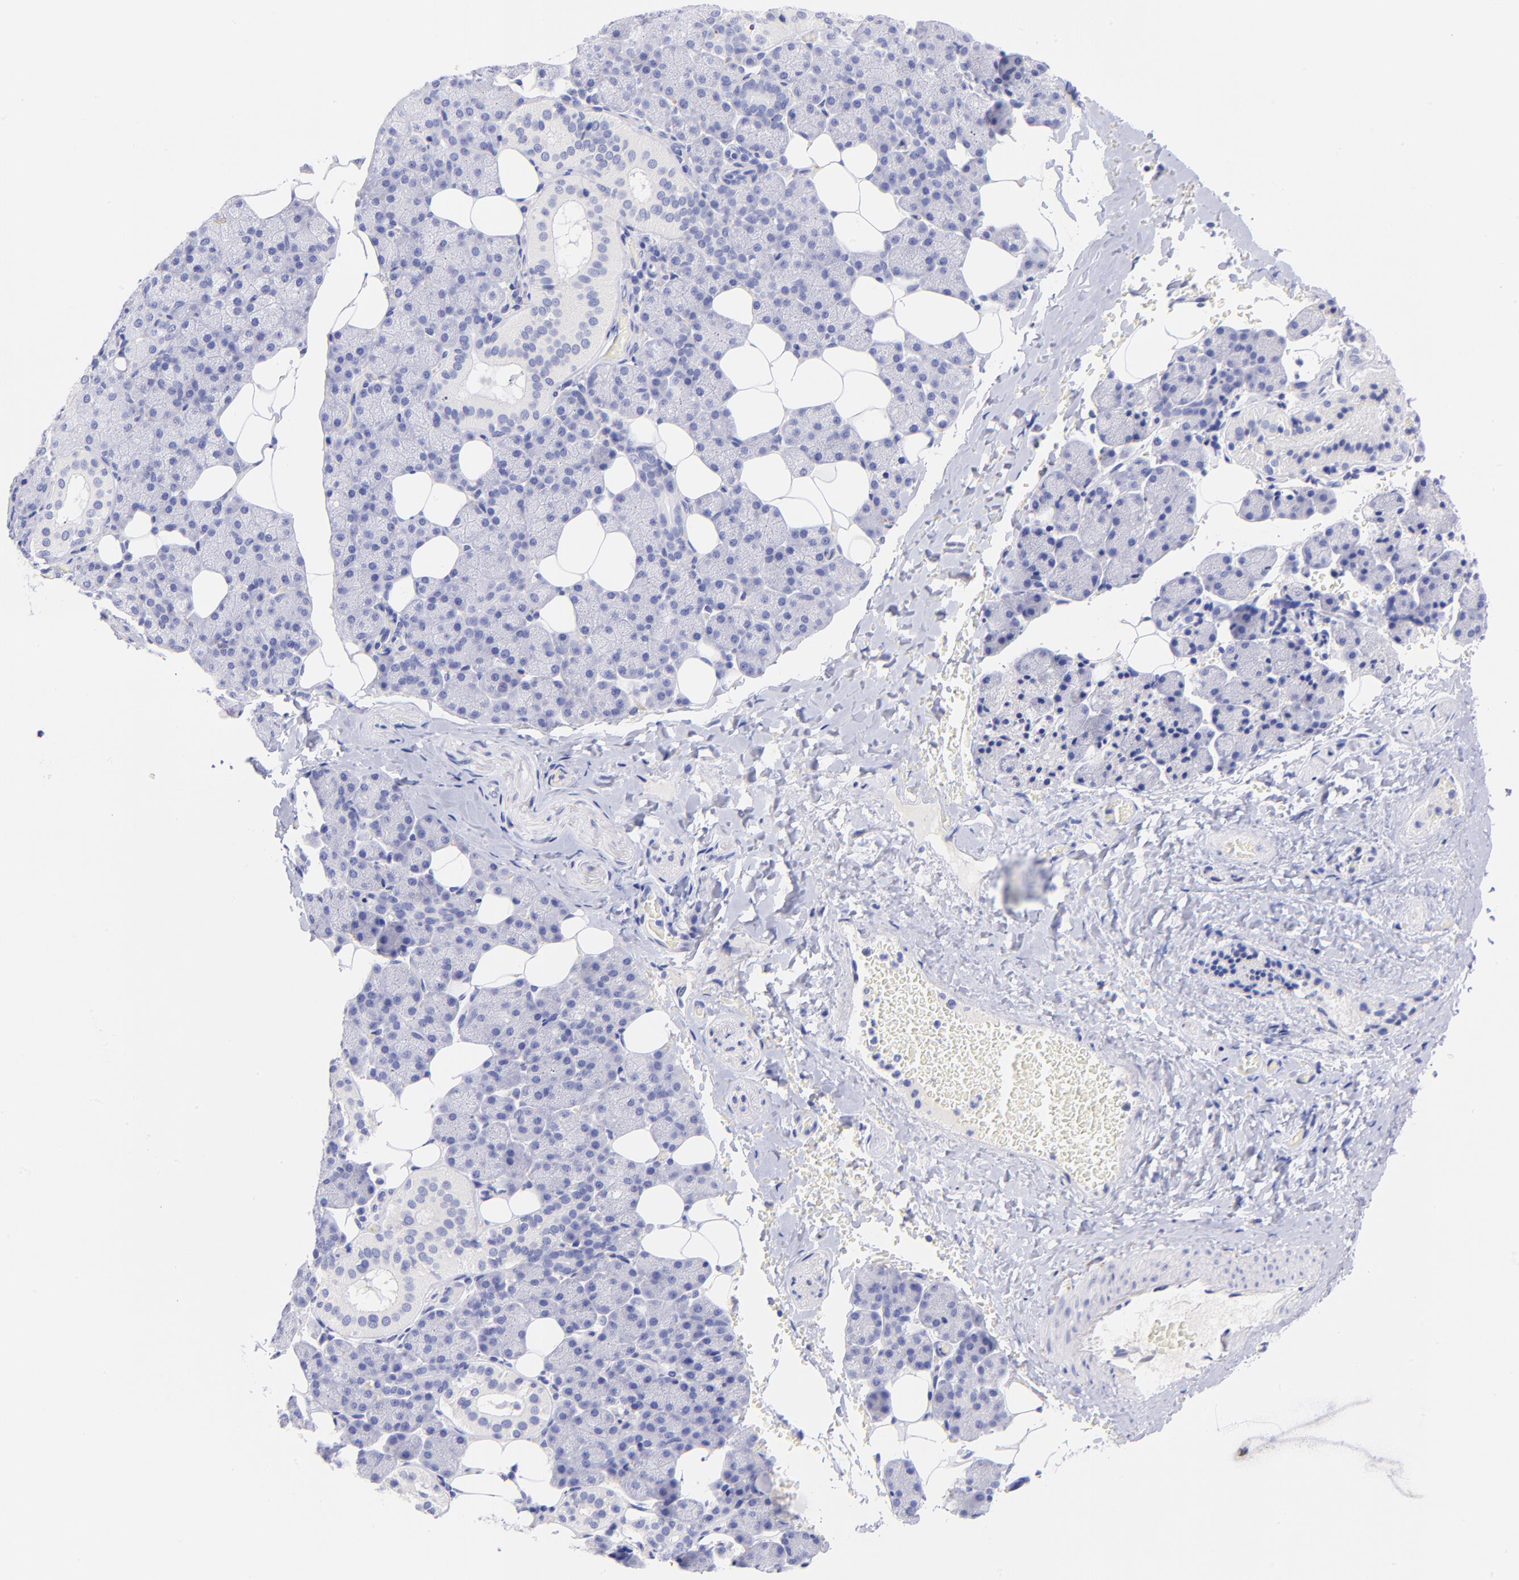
{"staining": {"intensity": "negative", "quantity": "none", "location": "none"}, "tissue": "salivary gland", "cell_type": "Glandular cells", "image_type": "normal", "snomed": [{"axis": "morphology", "description": "Normal tissue, NOS"}, {"axis": "topography", "description": "Lymph node"}, {"axis": "topography", "description": "Salivary gland"}], "caption": "Immunohistochemistry histopathology image of unremarkable salivary gland stained for a protein (brown), which displays no positivity in glandular cells. Brightfield microscopy of immunohistochemistry (IHC) stained with DAB (3,3'-diaminobenzidine) (brown) and hematoxylin (blue), captured at high magnification.", "gene": "RAB3B", "patient": {"sex": "male", "age": 8}}